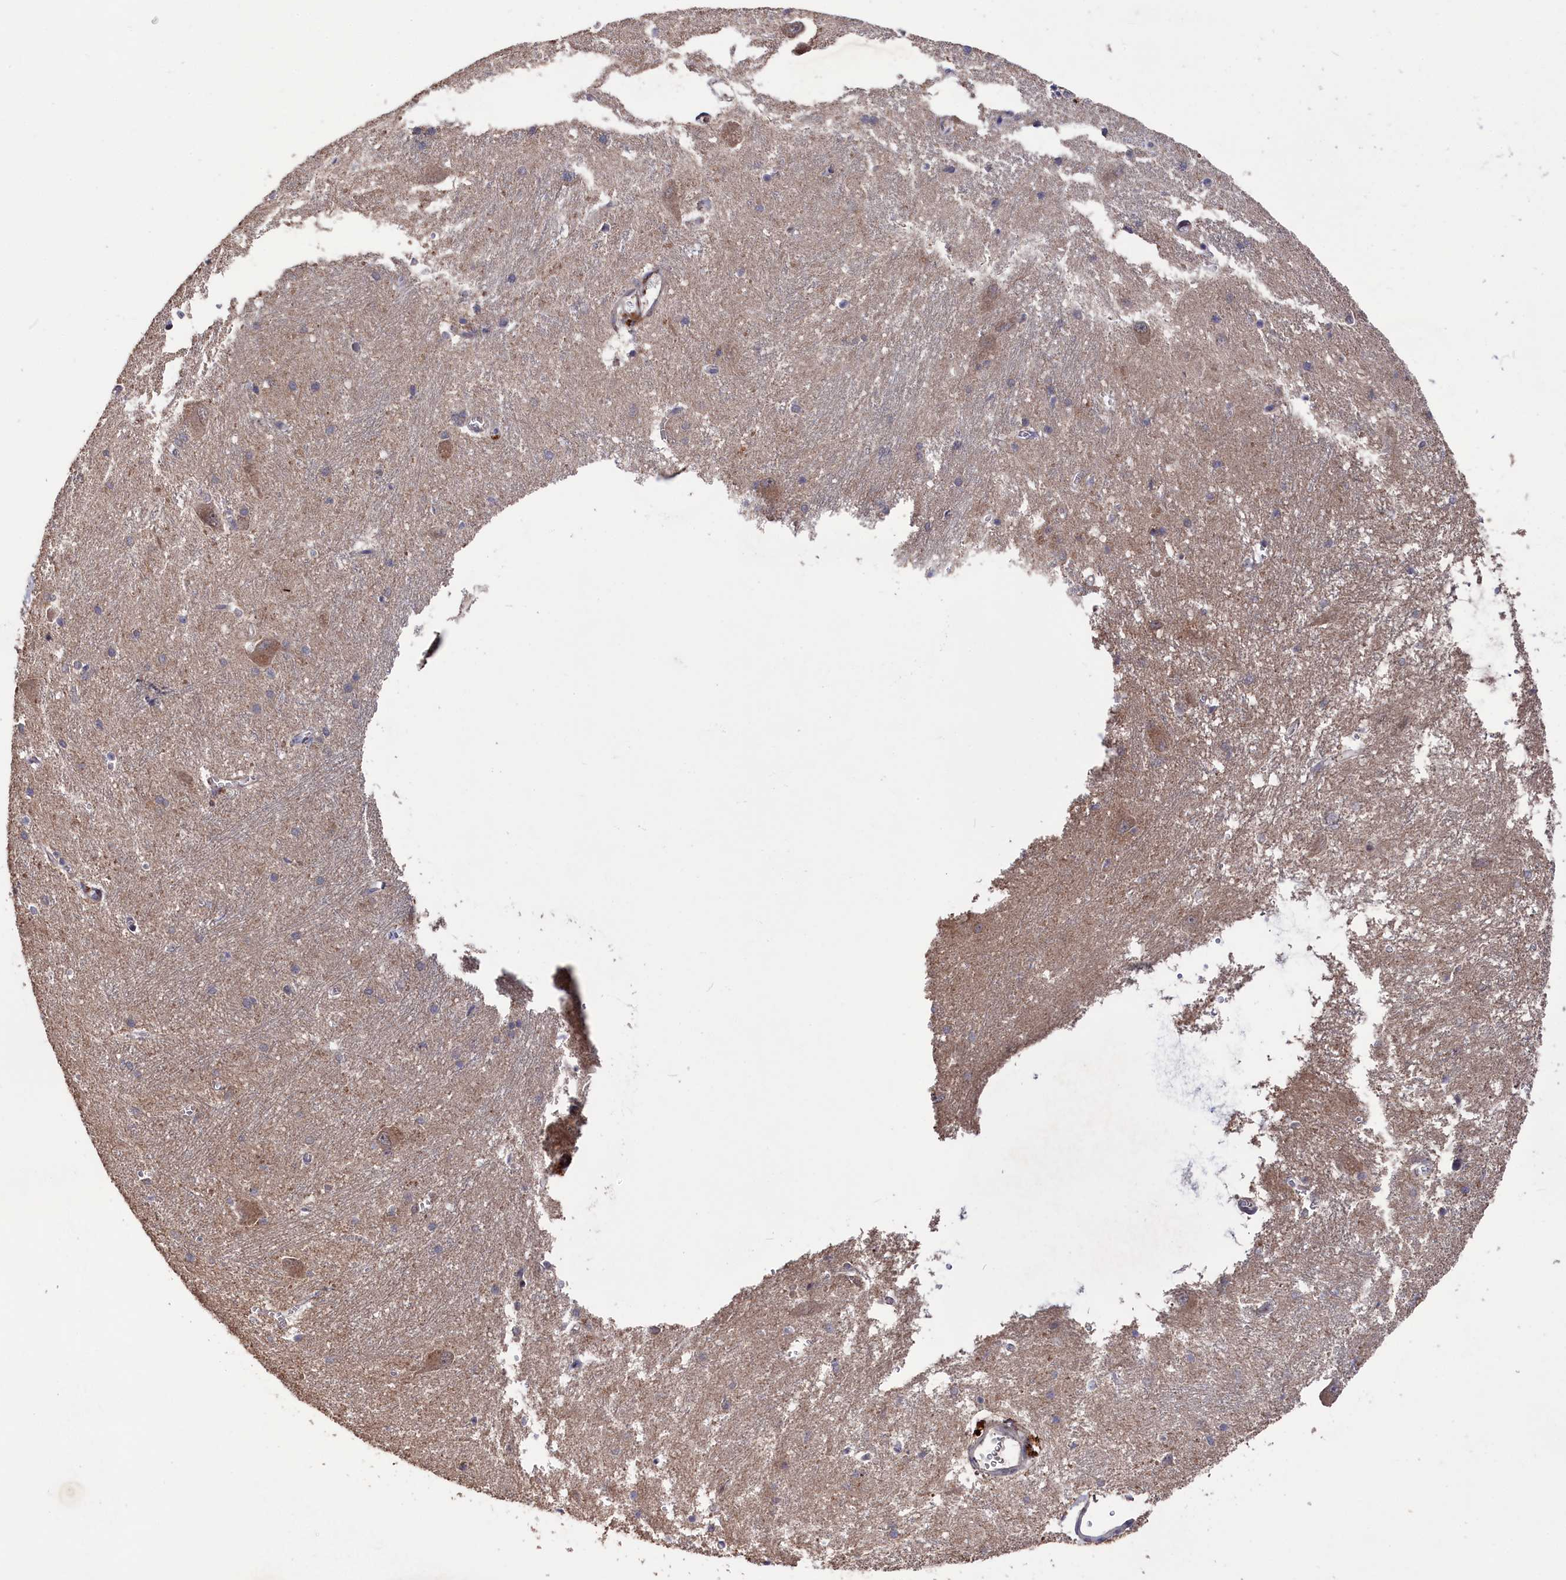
{"staining": {"intensity": "negative", "quantity": "none", "location": "none"}, "tissue": "caudate", "cell_type": "Glial cells", "image_type": "normal", "snomed": [{"axis": "morphology", "description": "Normal tissue, NOS"}, {"axis": "topography", "description": "Lateral ventricle wall"}], "caption": "Immunohistochemistry (IHC) photomicrograph of unremarkable caudate: human caudate stained with DAB demonstrates no significant protein expression in glial cells.", "gene": "TMC5", "patient": {"sex": "male", "age": 37}}